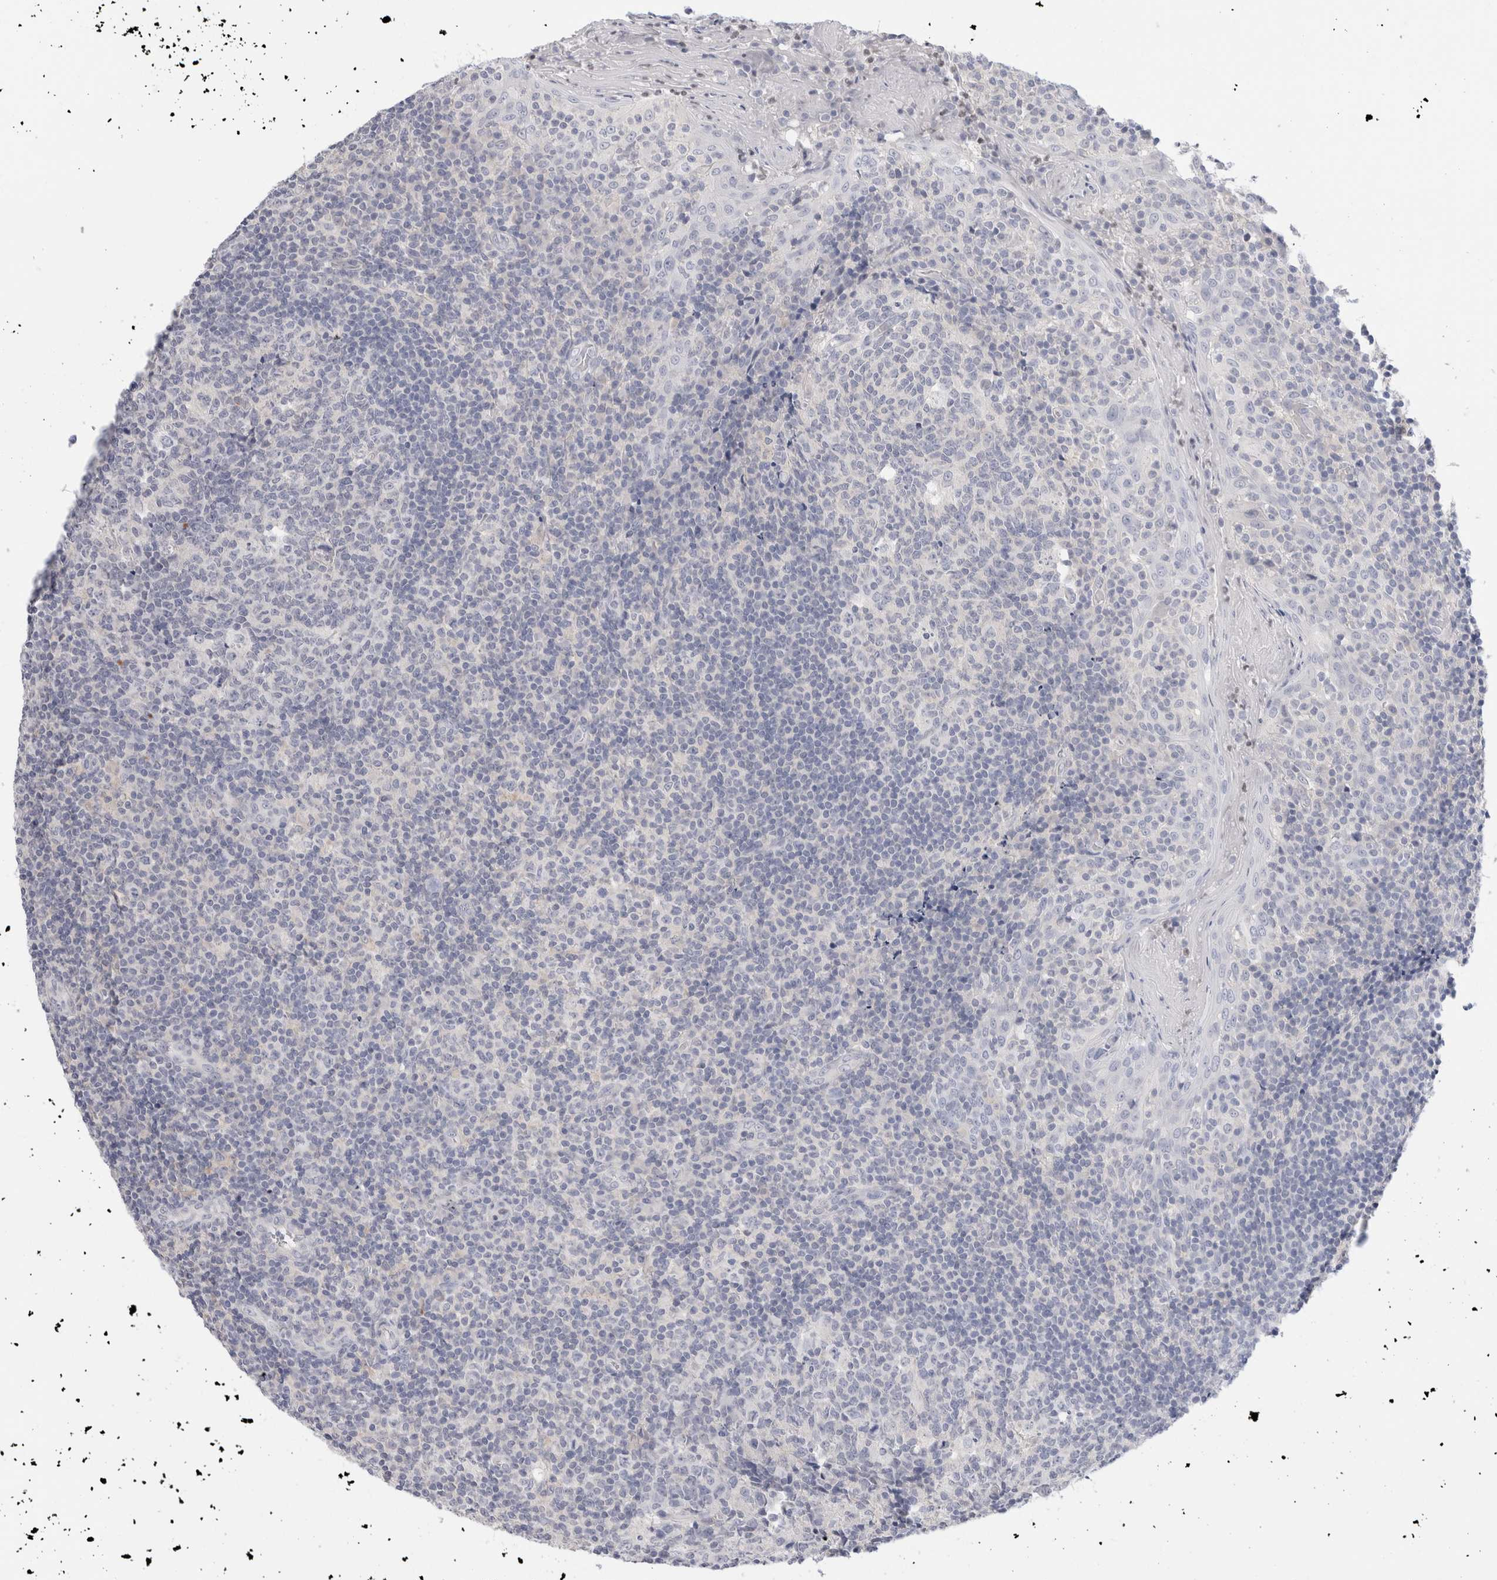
{"staining": {"intensity": "negative", "quantity": "none", "location": "none"}, "tissue": "tonsil", "cell_type": "Germinal center cells", "image_type": "normal", "snomed": [{"axis": "morphology", "description": "Normal tissue, NOS"}, {"axis": "topography", "description": "Tonsil"}], "caption": "Germinal center cells are negative for protein expression in unremarkable human tonsil. Brightfield microscopy of immunohistochemistry stained with DAB (3,3'-diaminobenzidine) (brown) and hematoxylin (blue), captured at high magnification.", "gene": "ADAM30", "patient": {"sex": "female", "age": 19}}